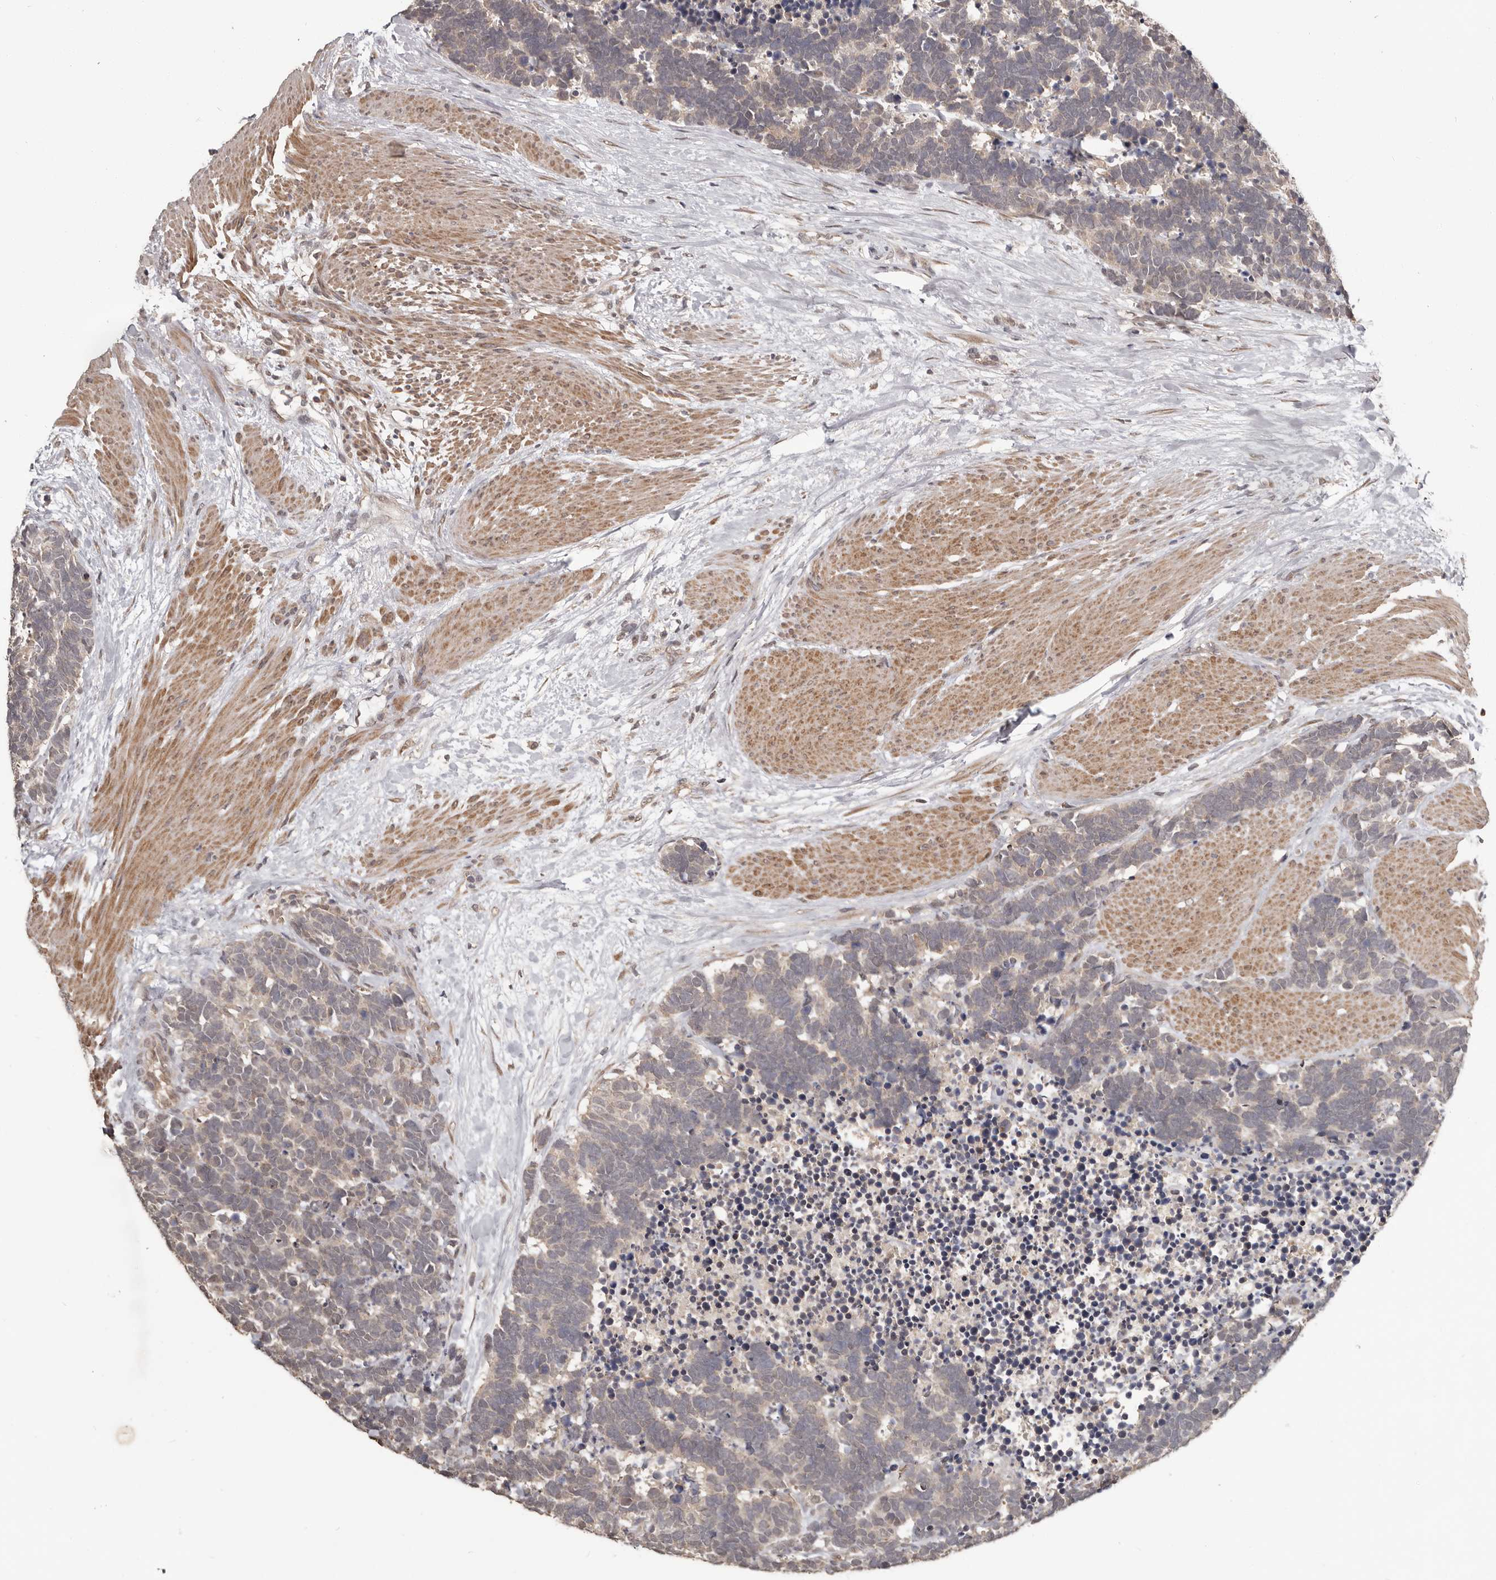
{"staining": {"intensity": "weak", "quantity": ">75%", "location": "cytoplasmic/membranous"}, "tissue": "carcinoid", "cell_type": "Tumor cells", "image_type": "cancer", "snomed": [{"axis": "morphology", "description": "Carcinoma, NOS"}, {"axis": "morphology", "description": "Carcinoid, malignant, NOS"}, {"axis": "topography", "description": "Urinary bladder"}], "caption": "High-magnification brightfield microscopy of carcinoid (malignant) stained with DAB (brown) and counterstained with hematoxylin (blue). tumor cells exhibit weak cytoplasmic/membranous positivity is seen in approximately>75% of cells. (DAB IHC with brightfield microscopy, high magnification).", "gene": "ZFP14", "patient": {"sex": "male", "age": 57}}